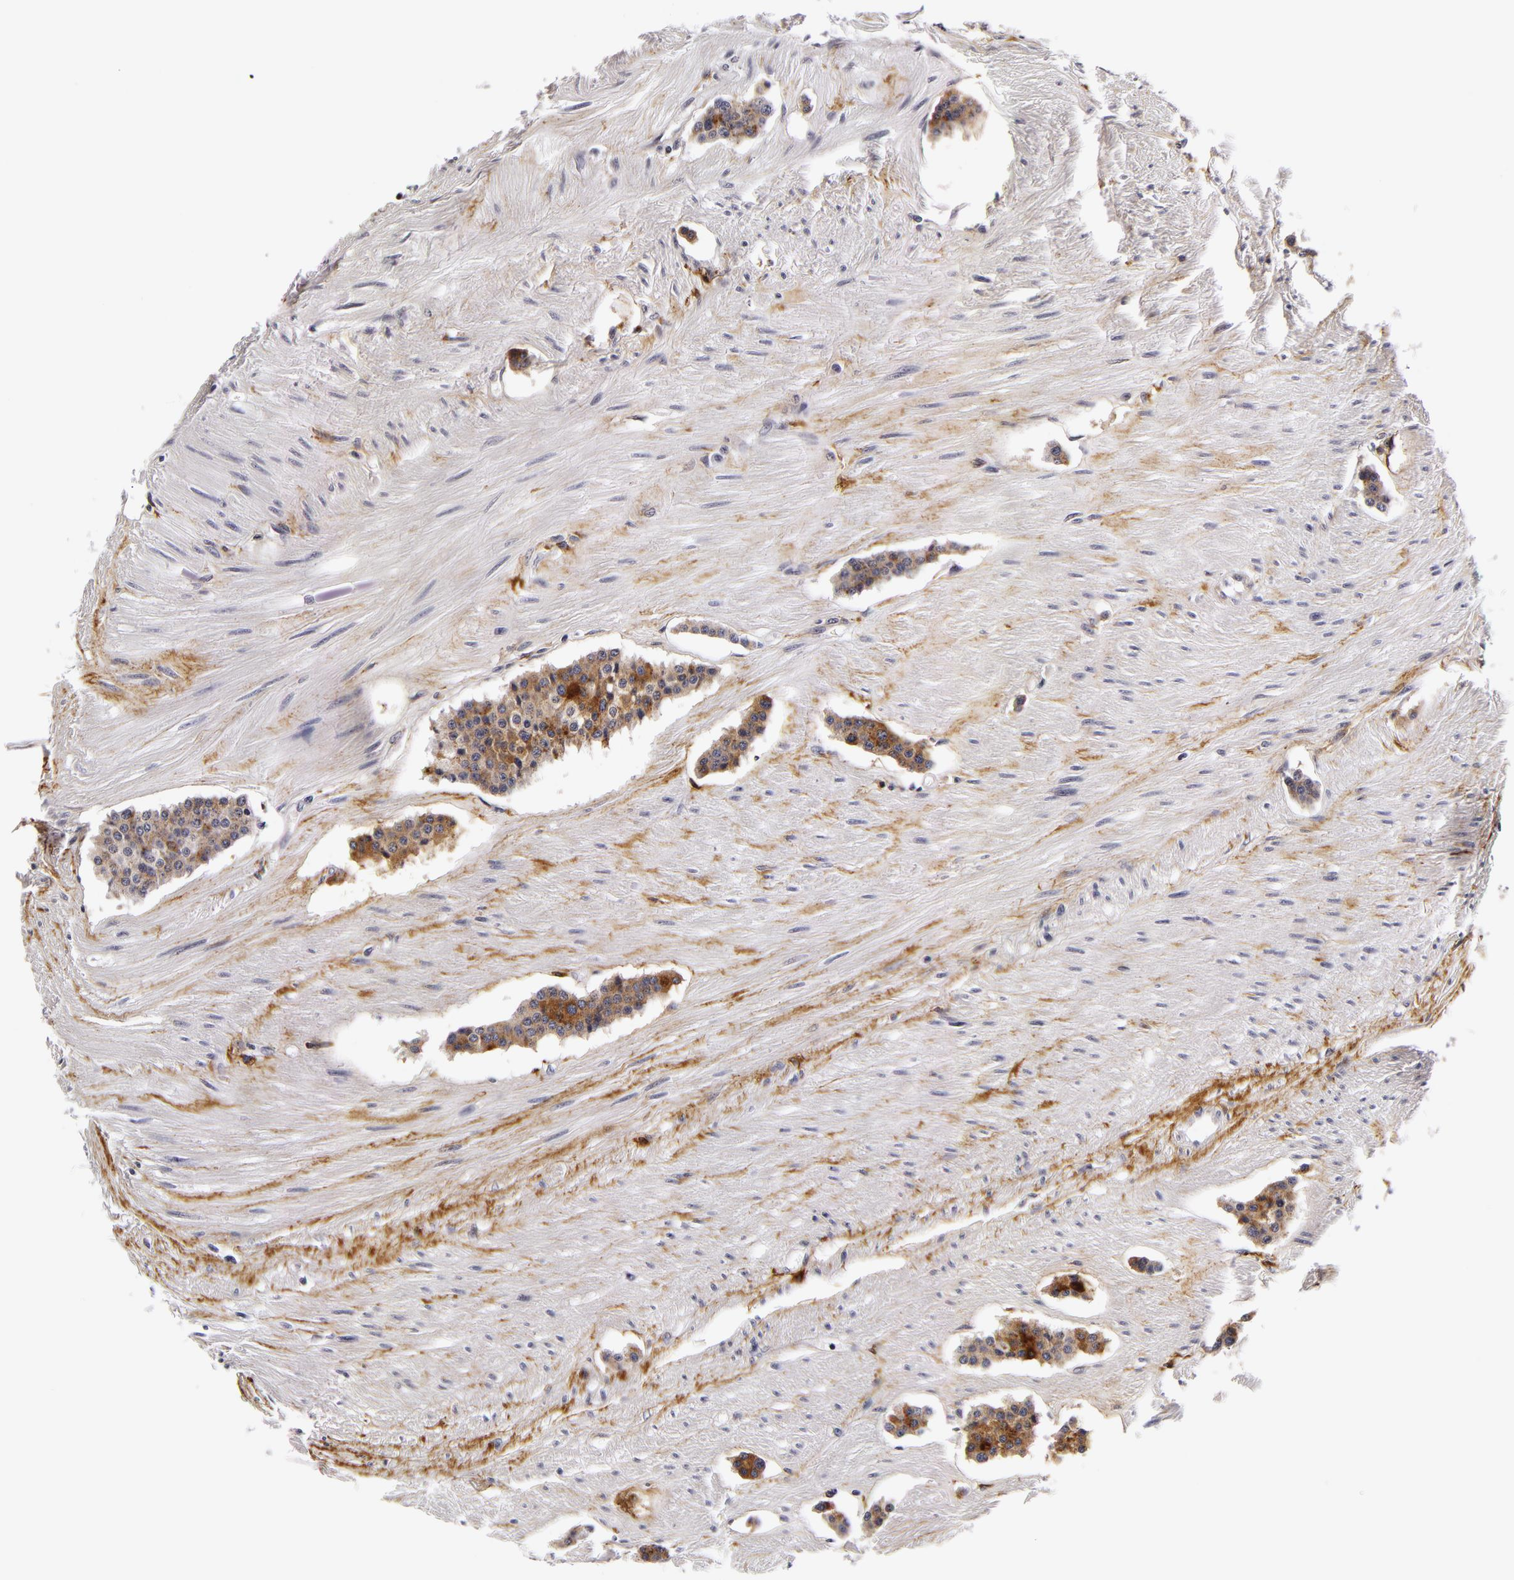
{"staining": {"intensity": "moderate", "quantity": "25%-75%", "location": "cytoplasmic/membranous"}, "tissue": "carcinoid", "cell_type": "Tumor cells", "image_type": "cancer", "snomed": [{"axis": "morphology", "description": "Carcinoid, malignant, NOS"}, {"axis": "topography", "description": "Small intestine"}], "caption": "A histopathology image of carcinoid stained for a protein displays moderate cytoplasmic/membranous brown staining in tumor cells.", "gene": "LGALS3BP", "patient": {"sex": "male", "age": 60}}